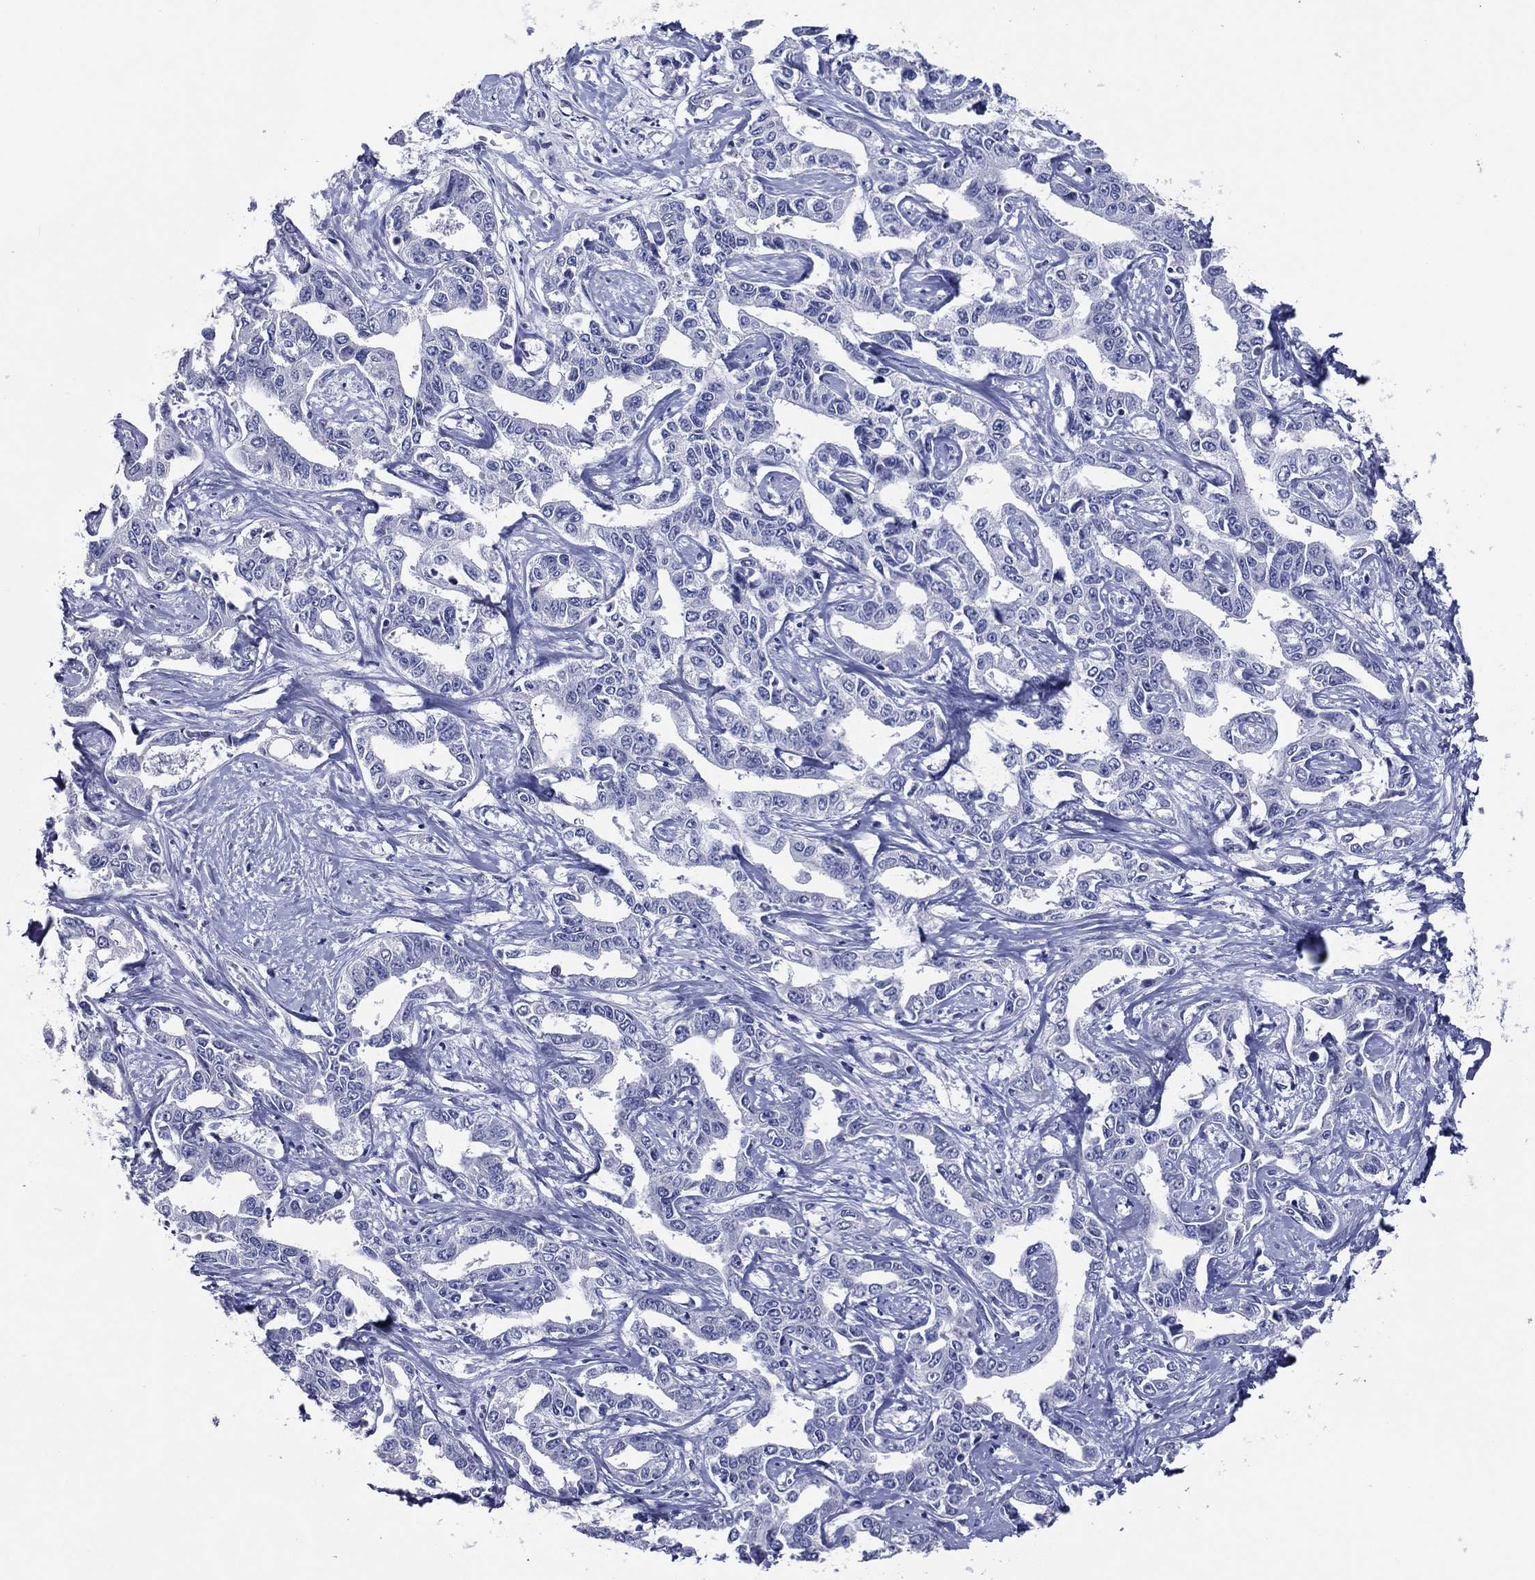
{"staining": {"intensity": "negative", "quantity": "none", "location": "none"}, "tissue": "liver cancer", "cell_type": "Tumor cells", "image_type": "cancer", "snomed": [{"axis": "morphology", "description": "Cholangiocarcinoma"}, {"axis": "topography", "description": "Liver"}], "caption": "Protein analysis of cholangiocarcinoma (liver) shows no significant positivity in tumor cells. Brightfield microscopy of immunohistochemistry (IHC) stained with DAB (brown) and hematoxylin (blue), captured at high magnification.", "gene": "TFAP2A", "patient": {"sex": "male", "age": 59}}